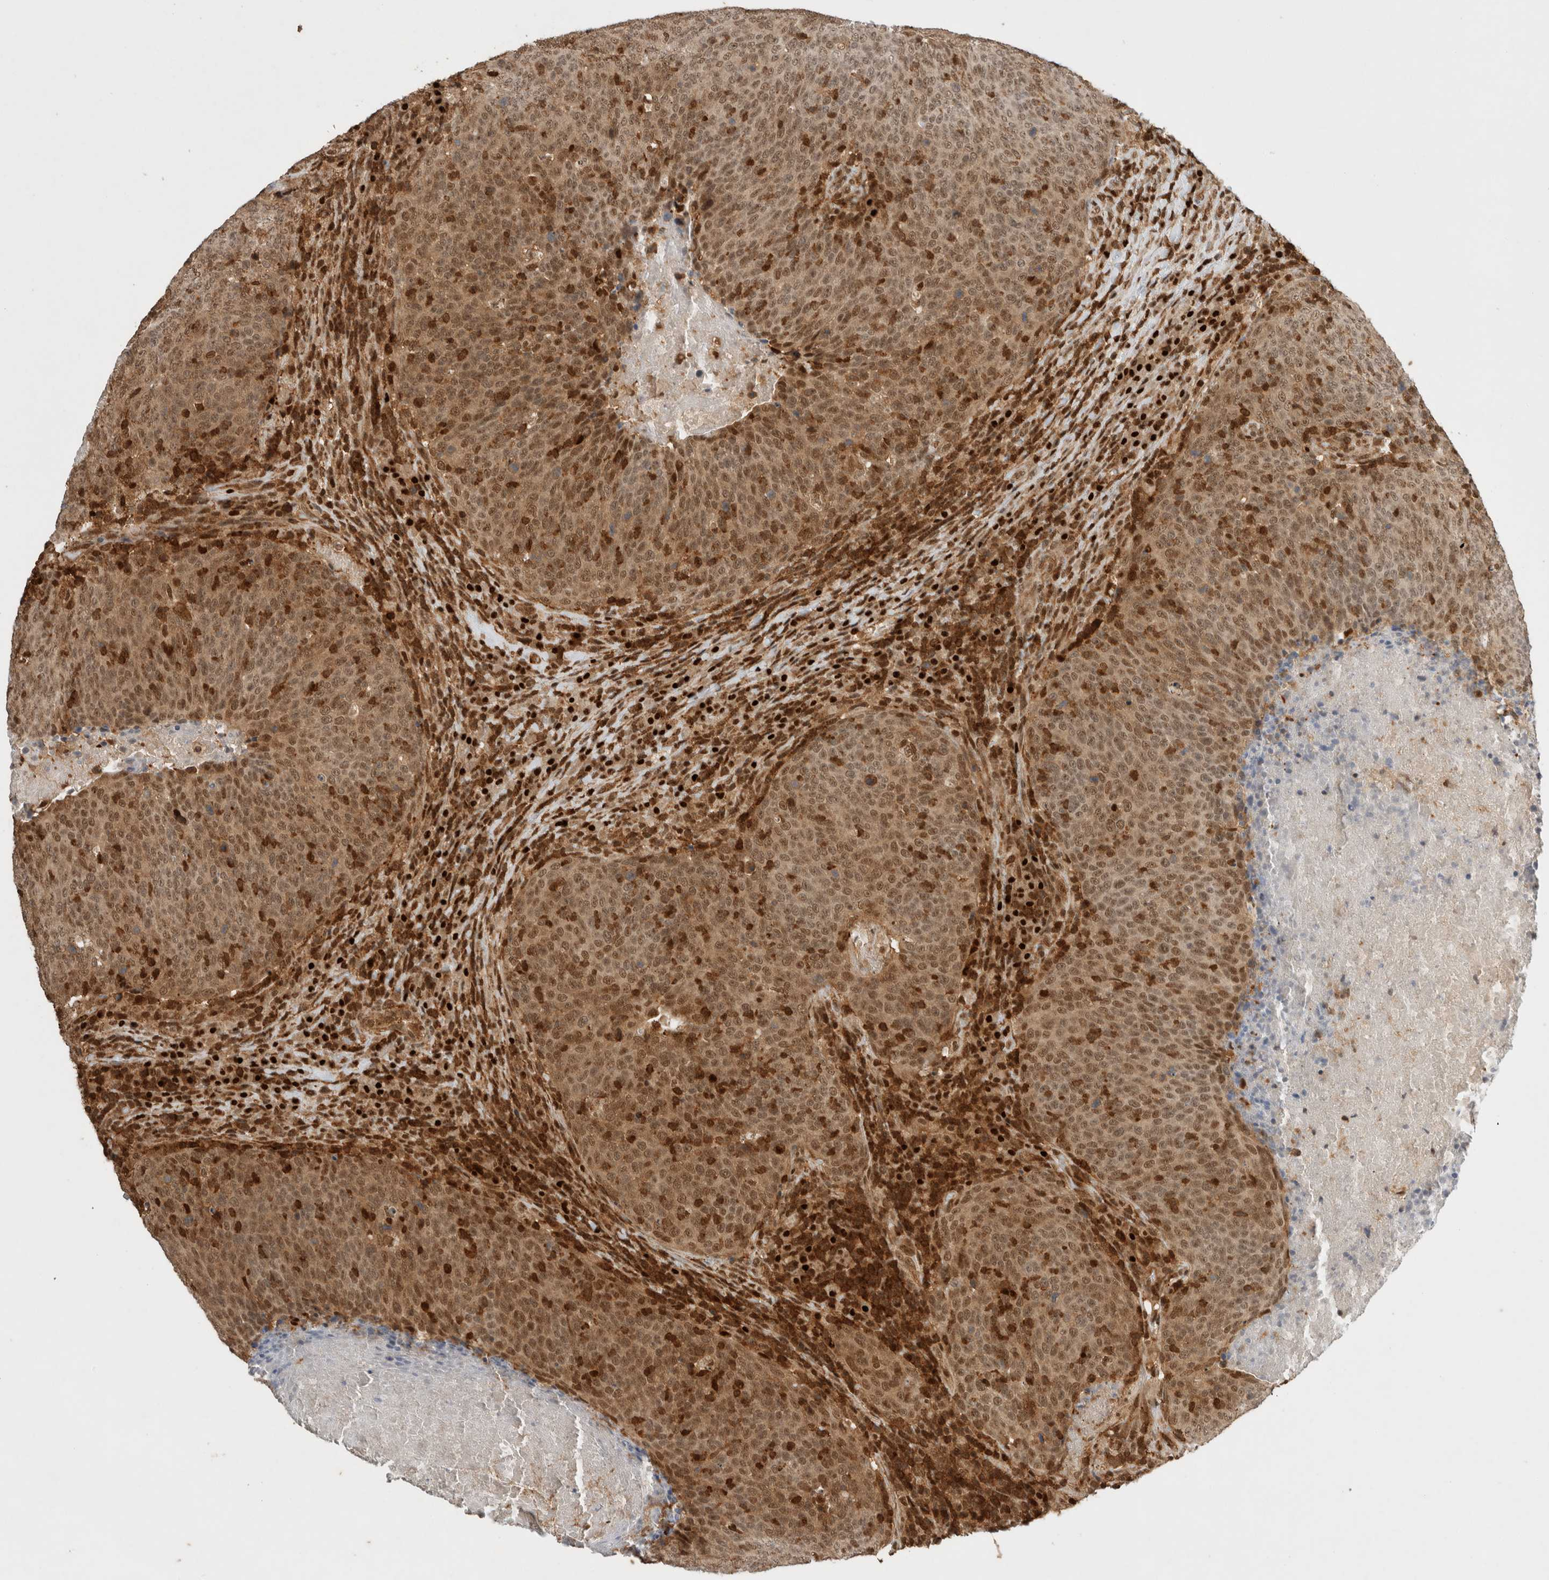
{"staining": {"intensity": "moderate", "quantity": ">75%", "location": "cytoplasmic/membranous,nuclear"}, "tissue": "head and neck cancer", "cell_type": "Tumor cells", "image_type": "cancer", "snomed": [{"axis": "morphology", "description": "Squamous cell carcinoma, NOS"}, {"axis": "morphology", "description": "Squamous cell carcinoma, metastatic, NOS"}, {"axis": "topography", "description": "Lymph node"}, {"axis": "topography", "description": "Head-Neck"}], "caption": "Immunohistochemical staining of human head and neck cancer shows medium levels of moderate cytoplasmic/membranous and nuclear protein positivity in about >75% of tumor cells.", "gene": "SNRNP40", "patient": {"sex": "male", "age": 62}}